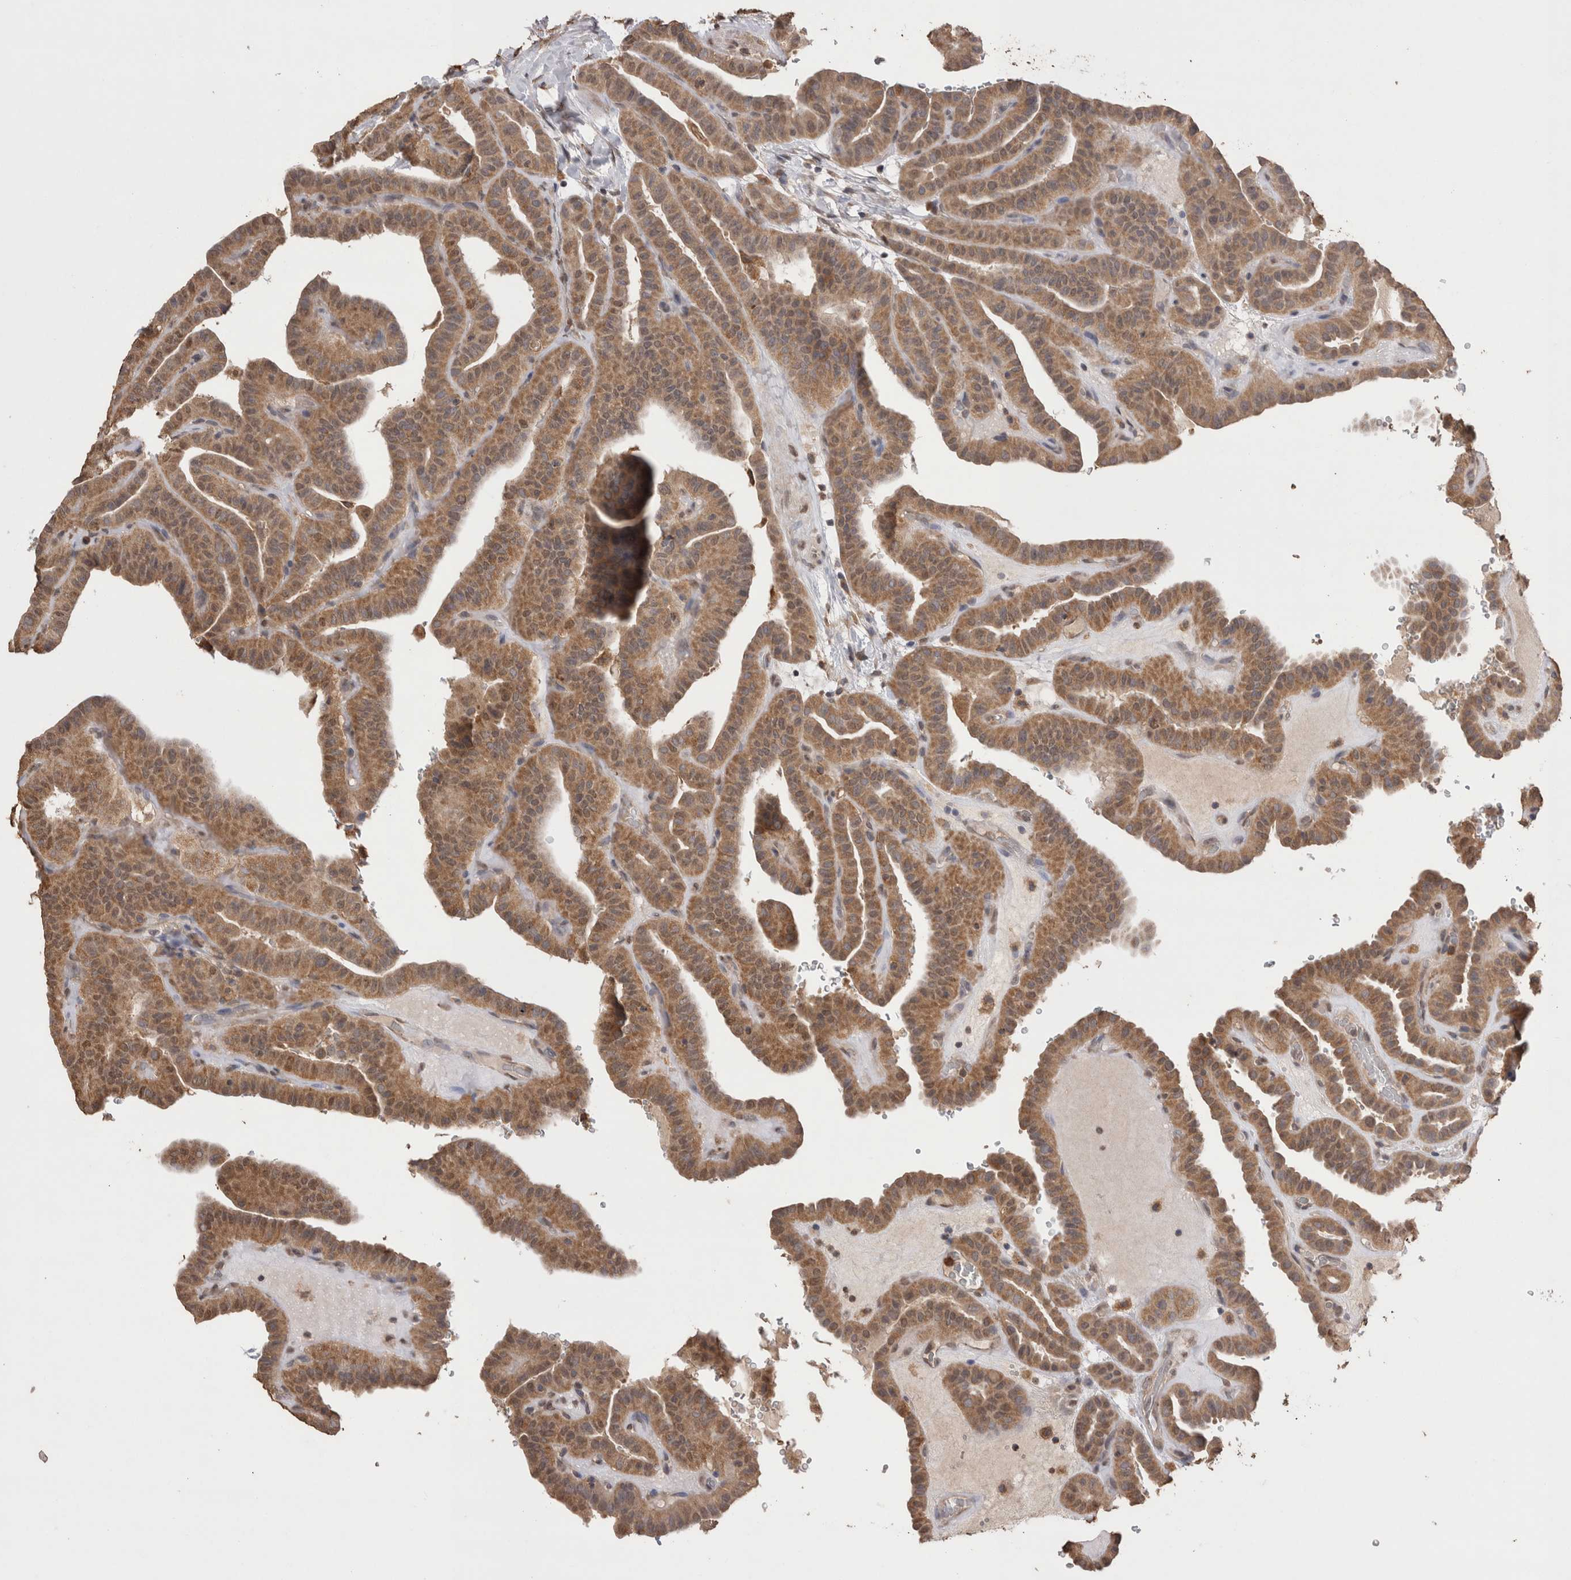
{"staining": {"intensity": "moderate", "quantity": ">75%", "location": "cytoplasmic/membranous"}, "tissue": "thyroid cancer", "cell_type": "Tumor cells", "image_type": "cancer", "snomed": [{"axis": "morphology", "description": "Papillary adenocarcinoma, NOS"}, {"axis": "topography", "description": "Thyroid gland"}], "caption": "High-magnification brightfield microscopy of papillary adenocarcinoma (thyroid) stained with DAB (brown) and counterstained with hematoxylin (blue). tumor cells exhibit moderate cytoplasmic/membranous expression is identified in about>75% of cells. The staining was performed using DAB, with brown indicating positive protein expression. Nuclei are stained blue with hematoxylin.", "gene": "GRK5", "patient": {"sex": "male", "age": 77}}